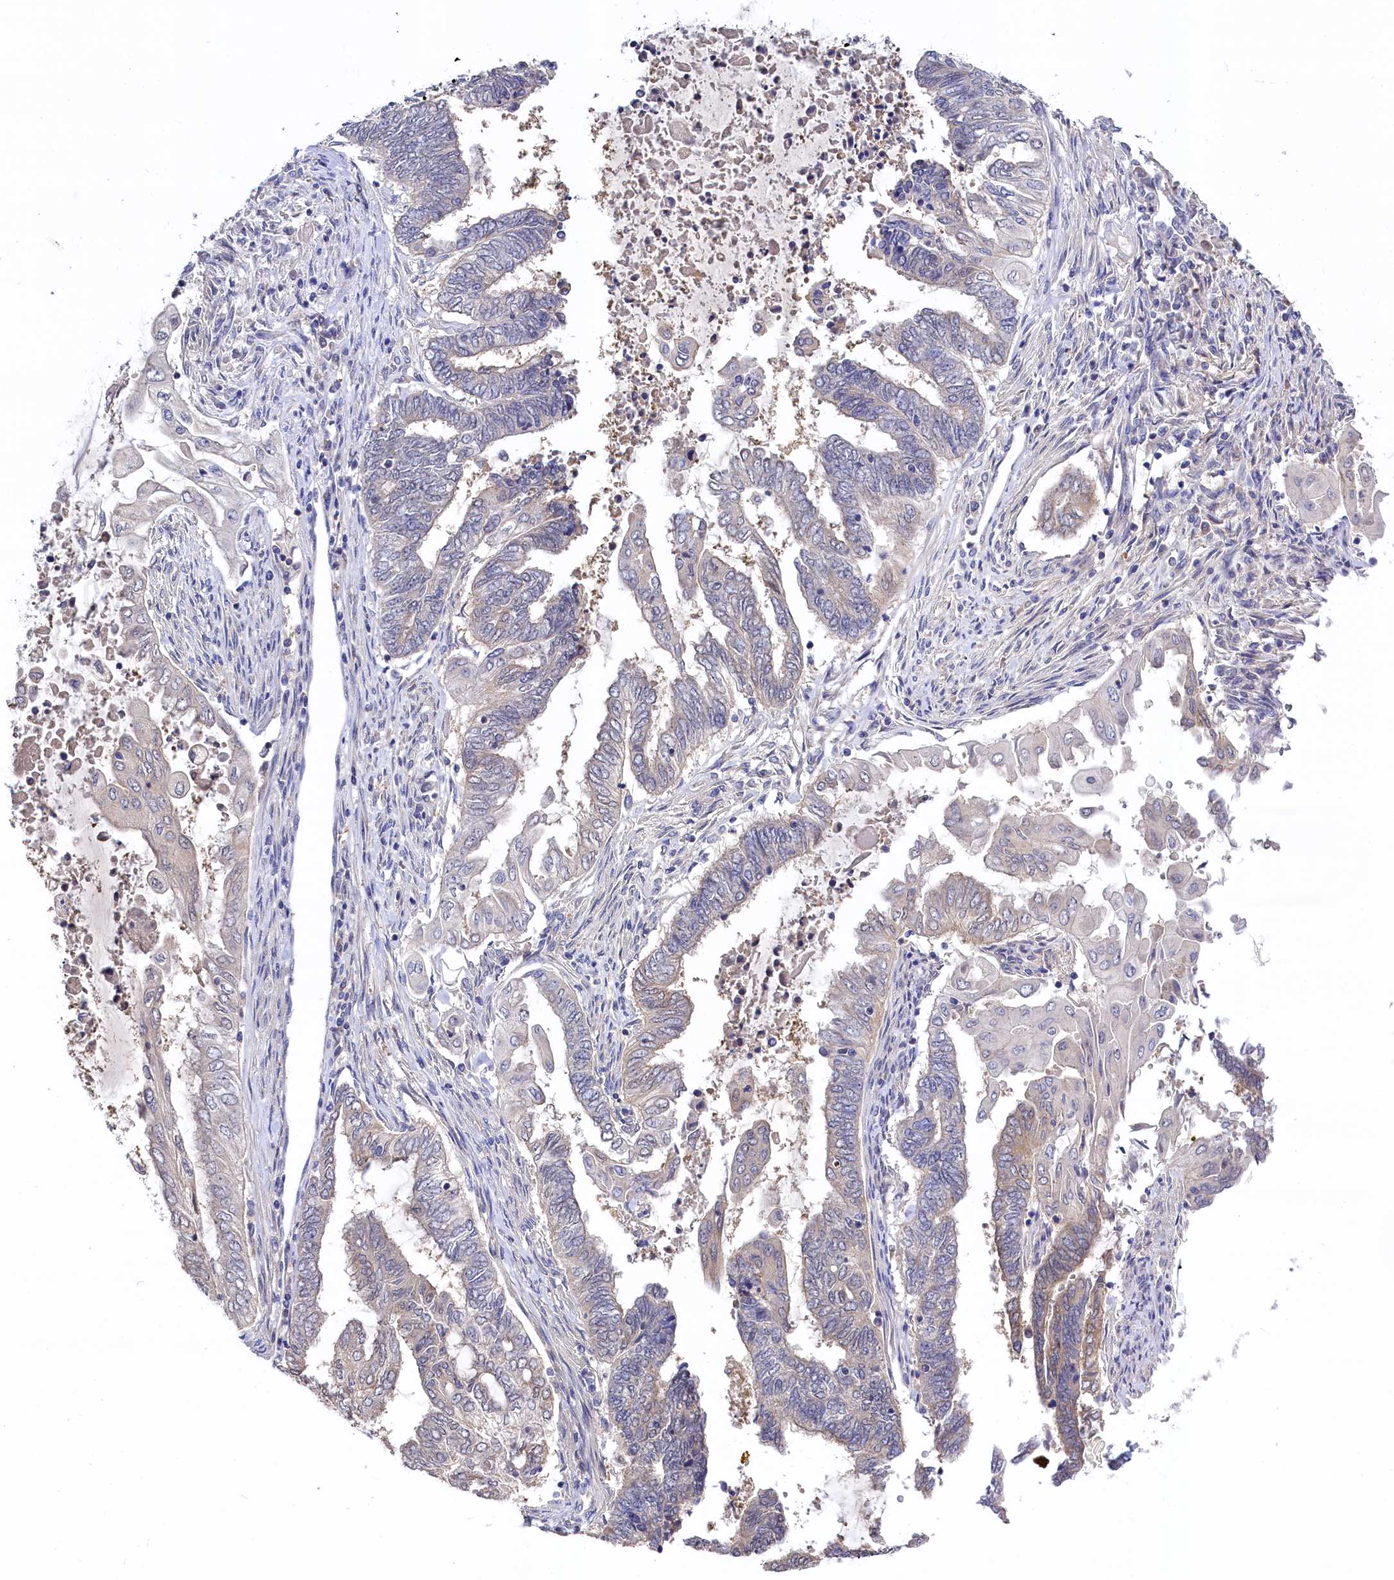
{"staining": {"intensity": "negative", "quantity": "none", "location": "none"}, "tissue": "endometrial cancer", "cell_type": "Tumor cells", "image_type": "cancer", "snomed": [{"axis": "morphology", "description": "Adenocarcinoma, NOS"}, {"axis": "topography", "description": "Uterus"}, {"axis": "topography", "description": "Endometrium"}], "caption": "An immunohistochemistry micrograph of endometrial cancer is shown. There is no staining in tumor cells of endometrial cancer. (DAB immunohistochemistry, high magnification).", "gene": "C11orf54", "patient": {"sex": "female", "age": 70}}